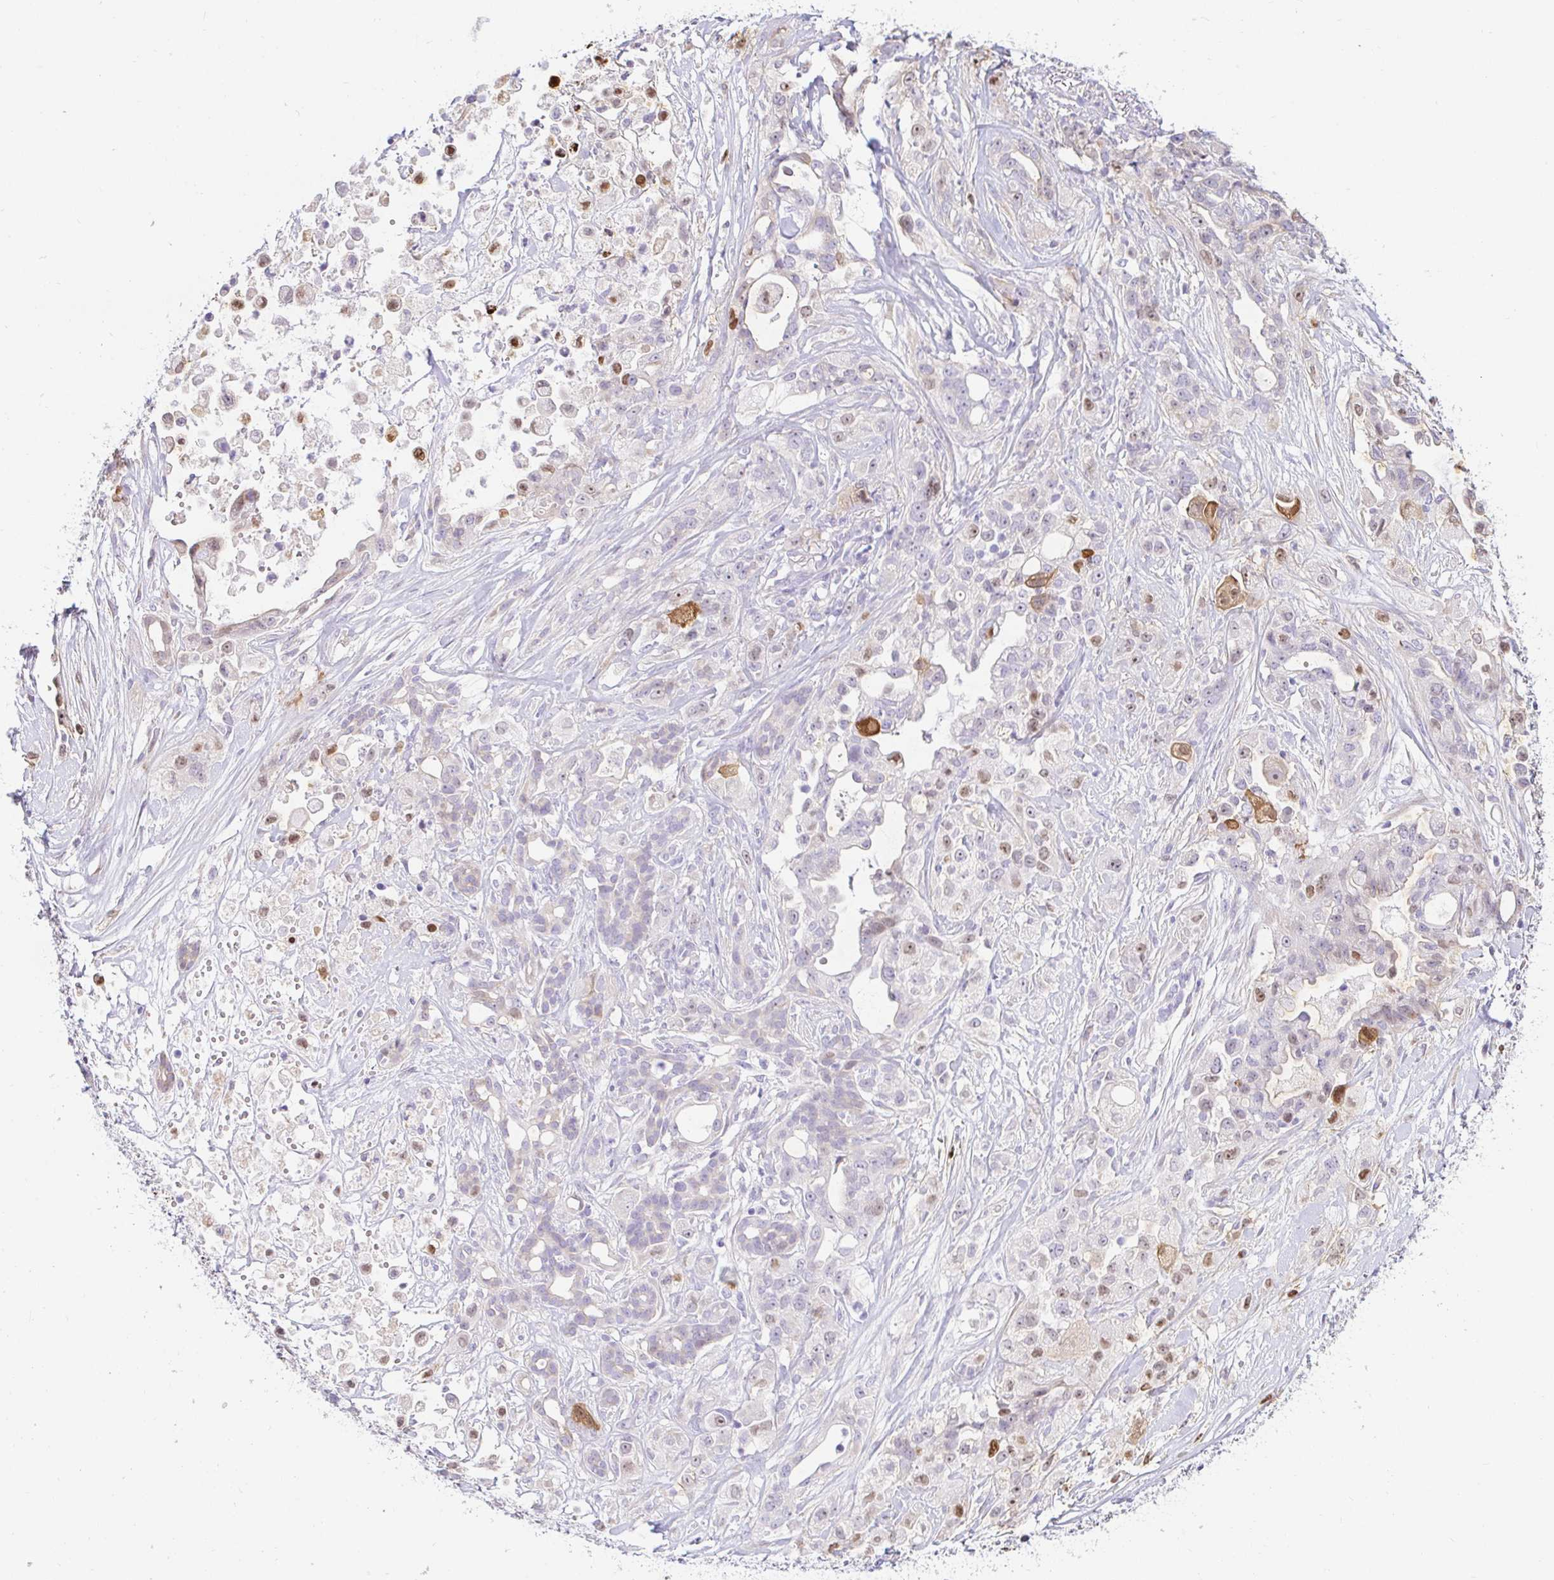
{"staining": {"intensity": "moderate", "quantity": "<25%", "location": "nuclear"}, "tissue": "pancreatic cancer", "cell_type": "Tumor cells", "image_type": "cancer", "snomed": [{"axis": "morphology", "description": "Adenocarcinoma, NOS"}, {"axis": "topography", "description": "Pancreas"}], "caption": "Moderate nuclear staining is seen in approximately <25% of tumor cells in pancreatic adenocarcinoma.", "gene": "CAPSL", "patient": {"sex": "male", "age": 44}}